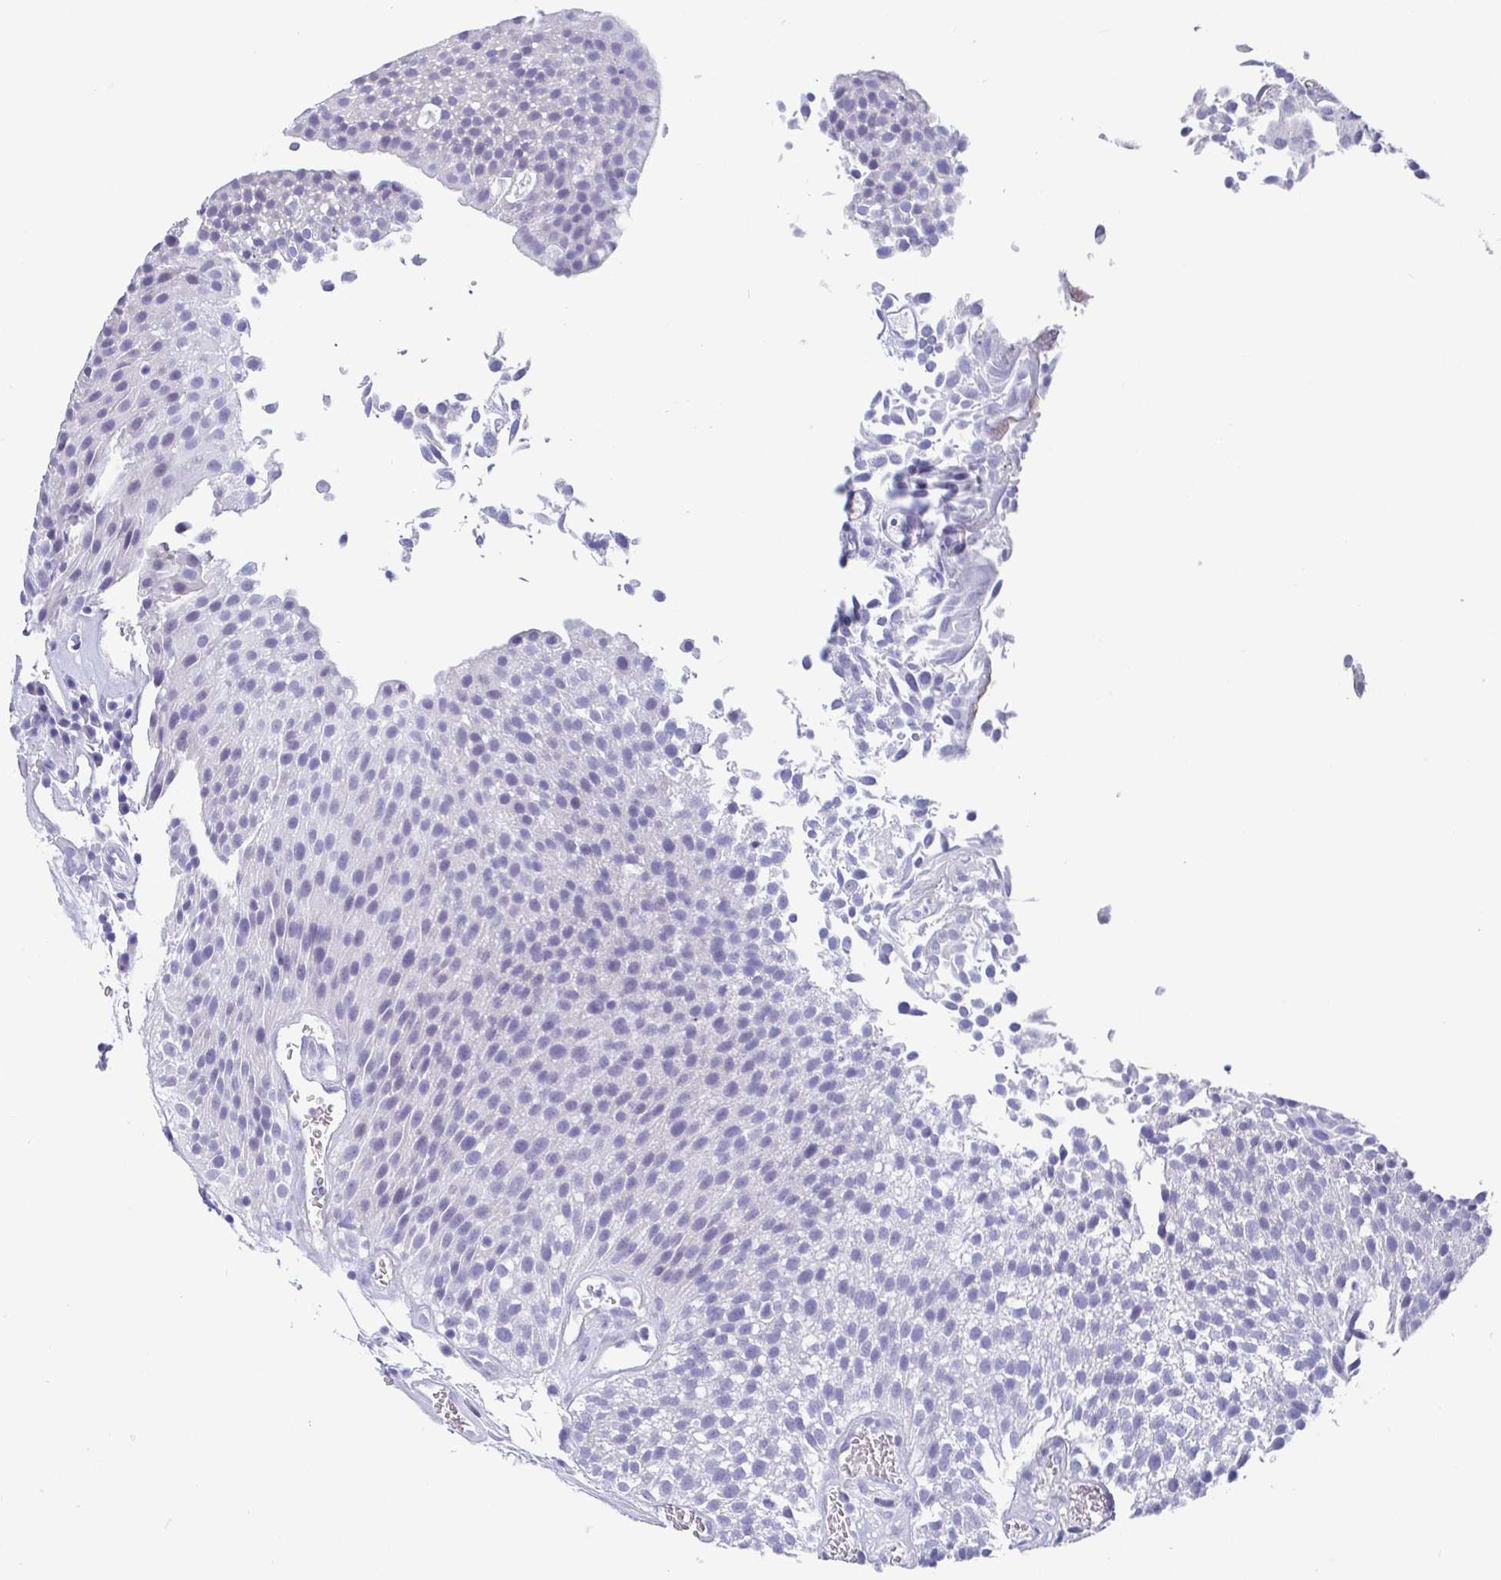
{"staining": {"intensity": "negative", "quantity": "none", "location": "none"}, "tissue": "urothelial cancer", "cell_type": "Tumor cells", "image_type": "cancer", "snomed": [{"axis": "morphology", "description": "Urothelial carcinoma, Low grade"}, {"axis": "topography", "description": "Urinary bladder"}], "caption": "Immunohistochemical staining of urothelial cancer shows no significant expression in tumor cells.", "gene": "SCGN", "patient": {"sex": "female", "age": 79}}